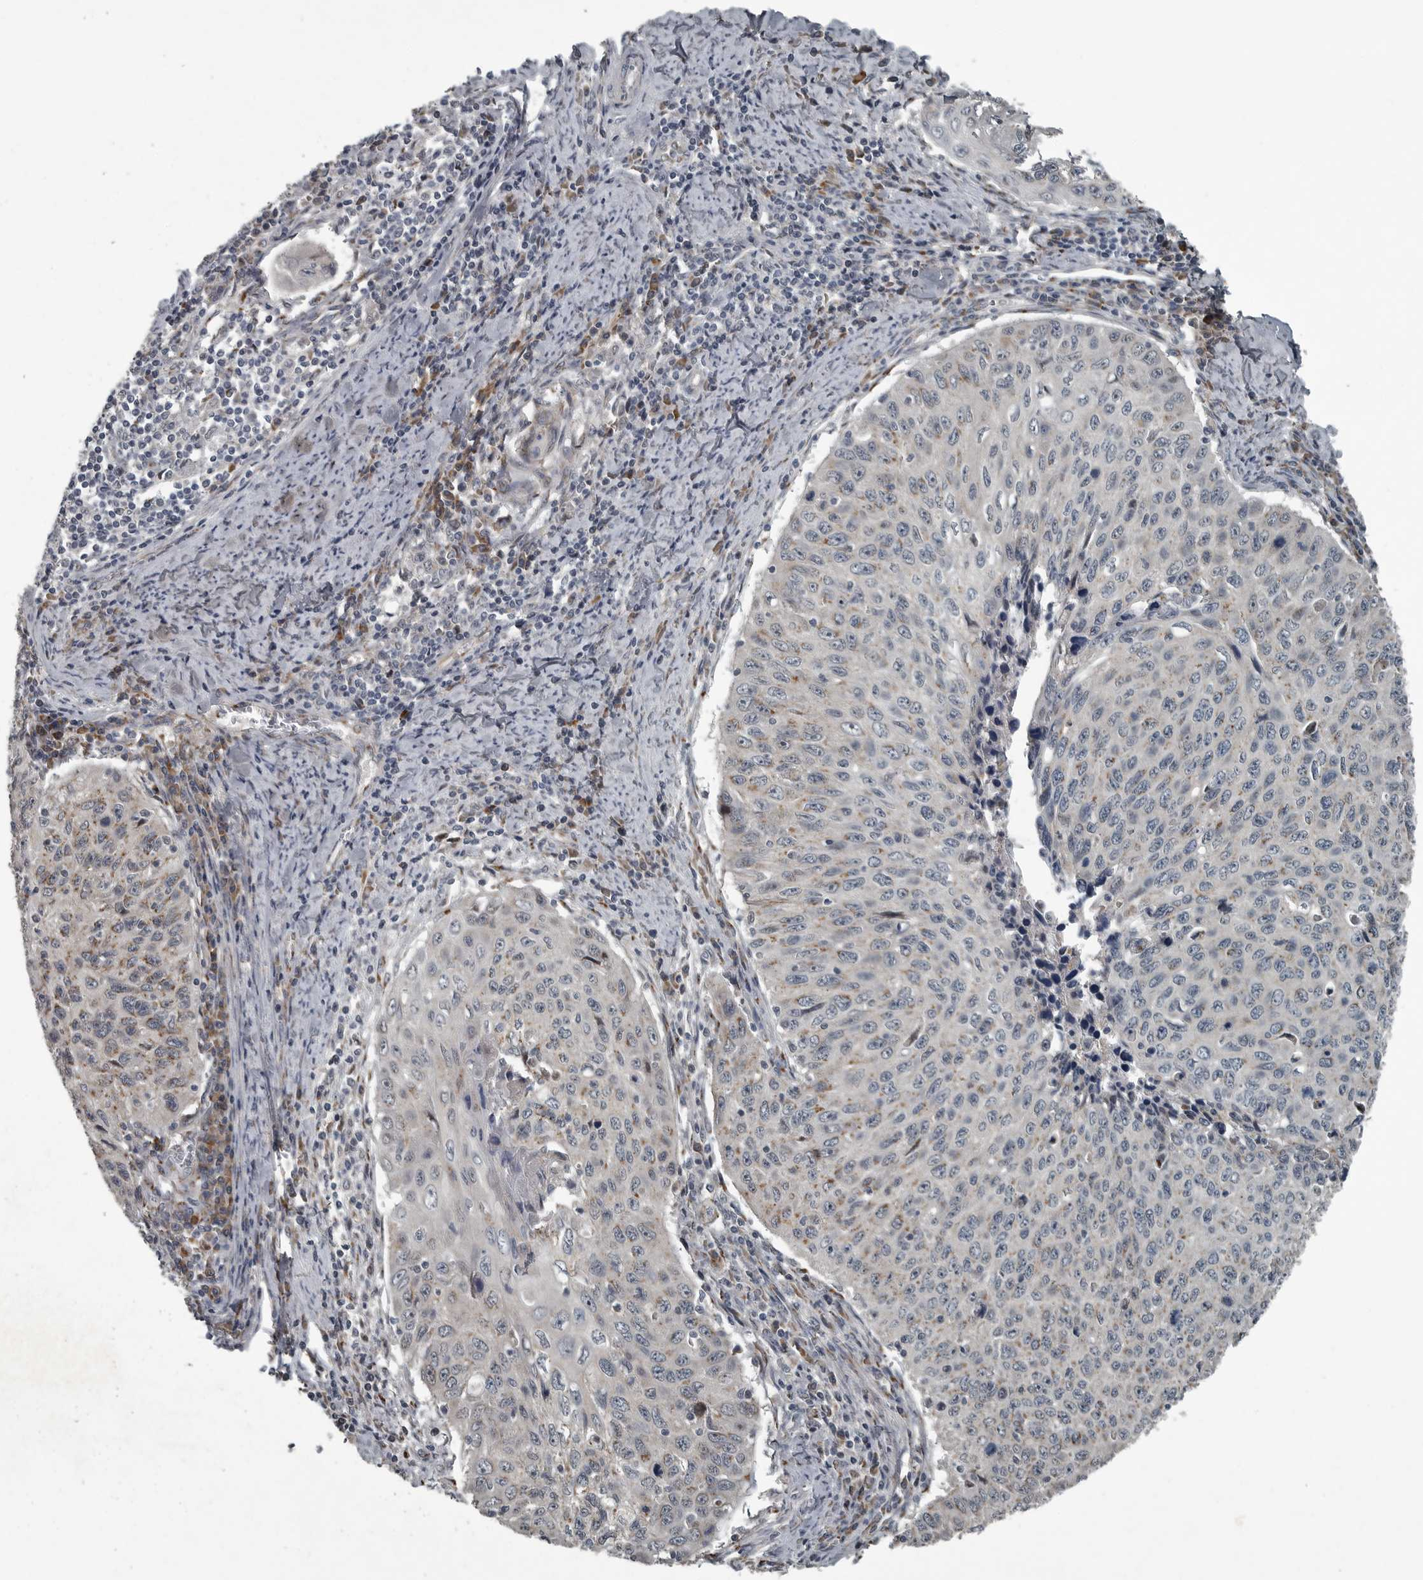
{"staining": {"intensity": "weak", "quantity": "<25%", "location": "cytoplasmic/membranous"}, "tissue": "cervical cancer", "cell_type": "Tumor cells", "image_type": "cancer", "snomed": [{"axis": "morphology", "description": "Squamous cell carcinoma, NOS"}, {"axis": "topography", "description": "Cervix"}], "caption": "Immunohistochemistry (IHC) of cervical cancer shows no positivity in tumor cells. (DAB (3,3'-diaminobenzidine) IHC visualized using brightfield microscopy, high magnification).", "gene": "ZNF345", "patient": {"sex": "female", "age": 53}}